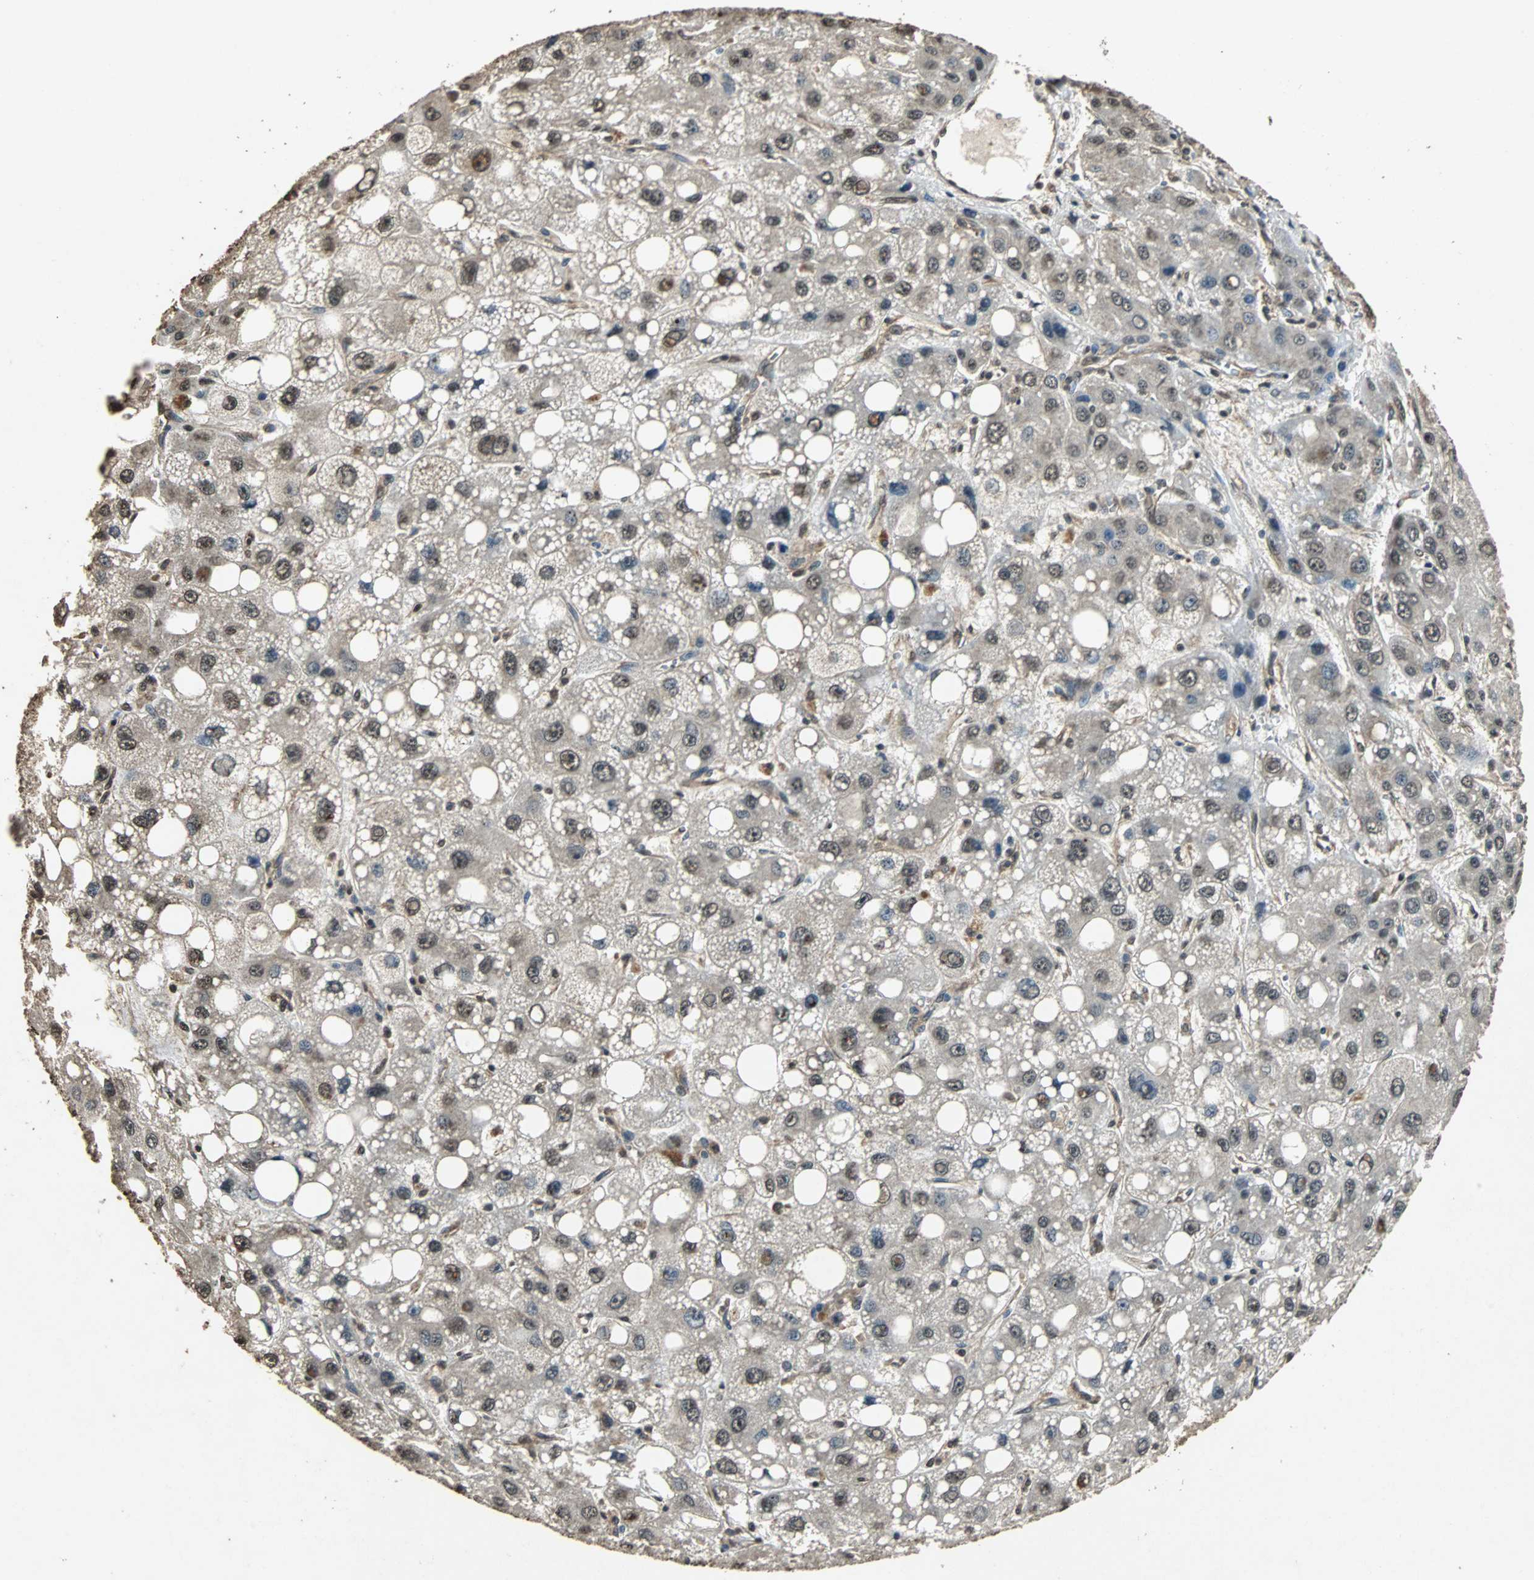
{"staining": {"intensity": "moderate", "quantity": "25%-75%", "location": "cytoplasmic/membranous,nuclear"}, "tissue": "liver cancer", "cell_type": "Tumor cells", "image_type": "cancer", "snomed": [{"axis": "morphology", "description": "Carcinoma, Hepatocellular, NOS"}, {"axis": "topography", "description": "Liver"}], "caption": "Moderate cytoplasmic/membranous and nuclear positivity is present in about 25%-75% of tumor cells in liver cancer. (DAB IHC with brightfield microscopy, high magnification).", "gene": "PPP1R13B", "patient": {"sex": "male", "age": 55}}